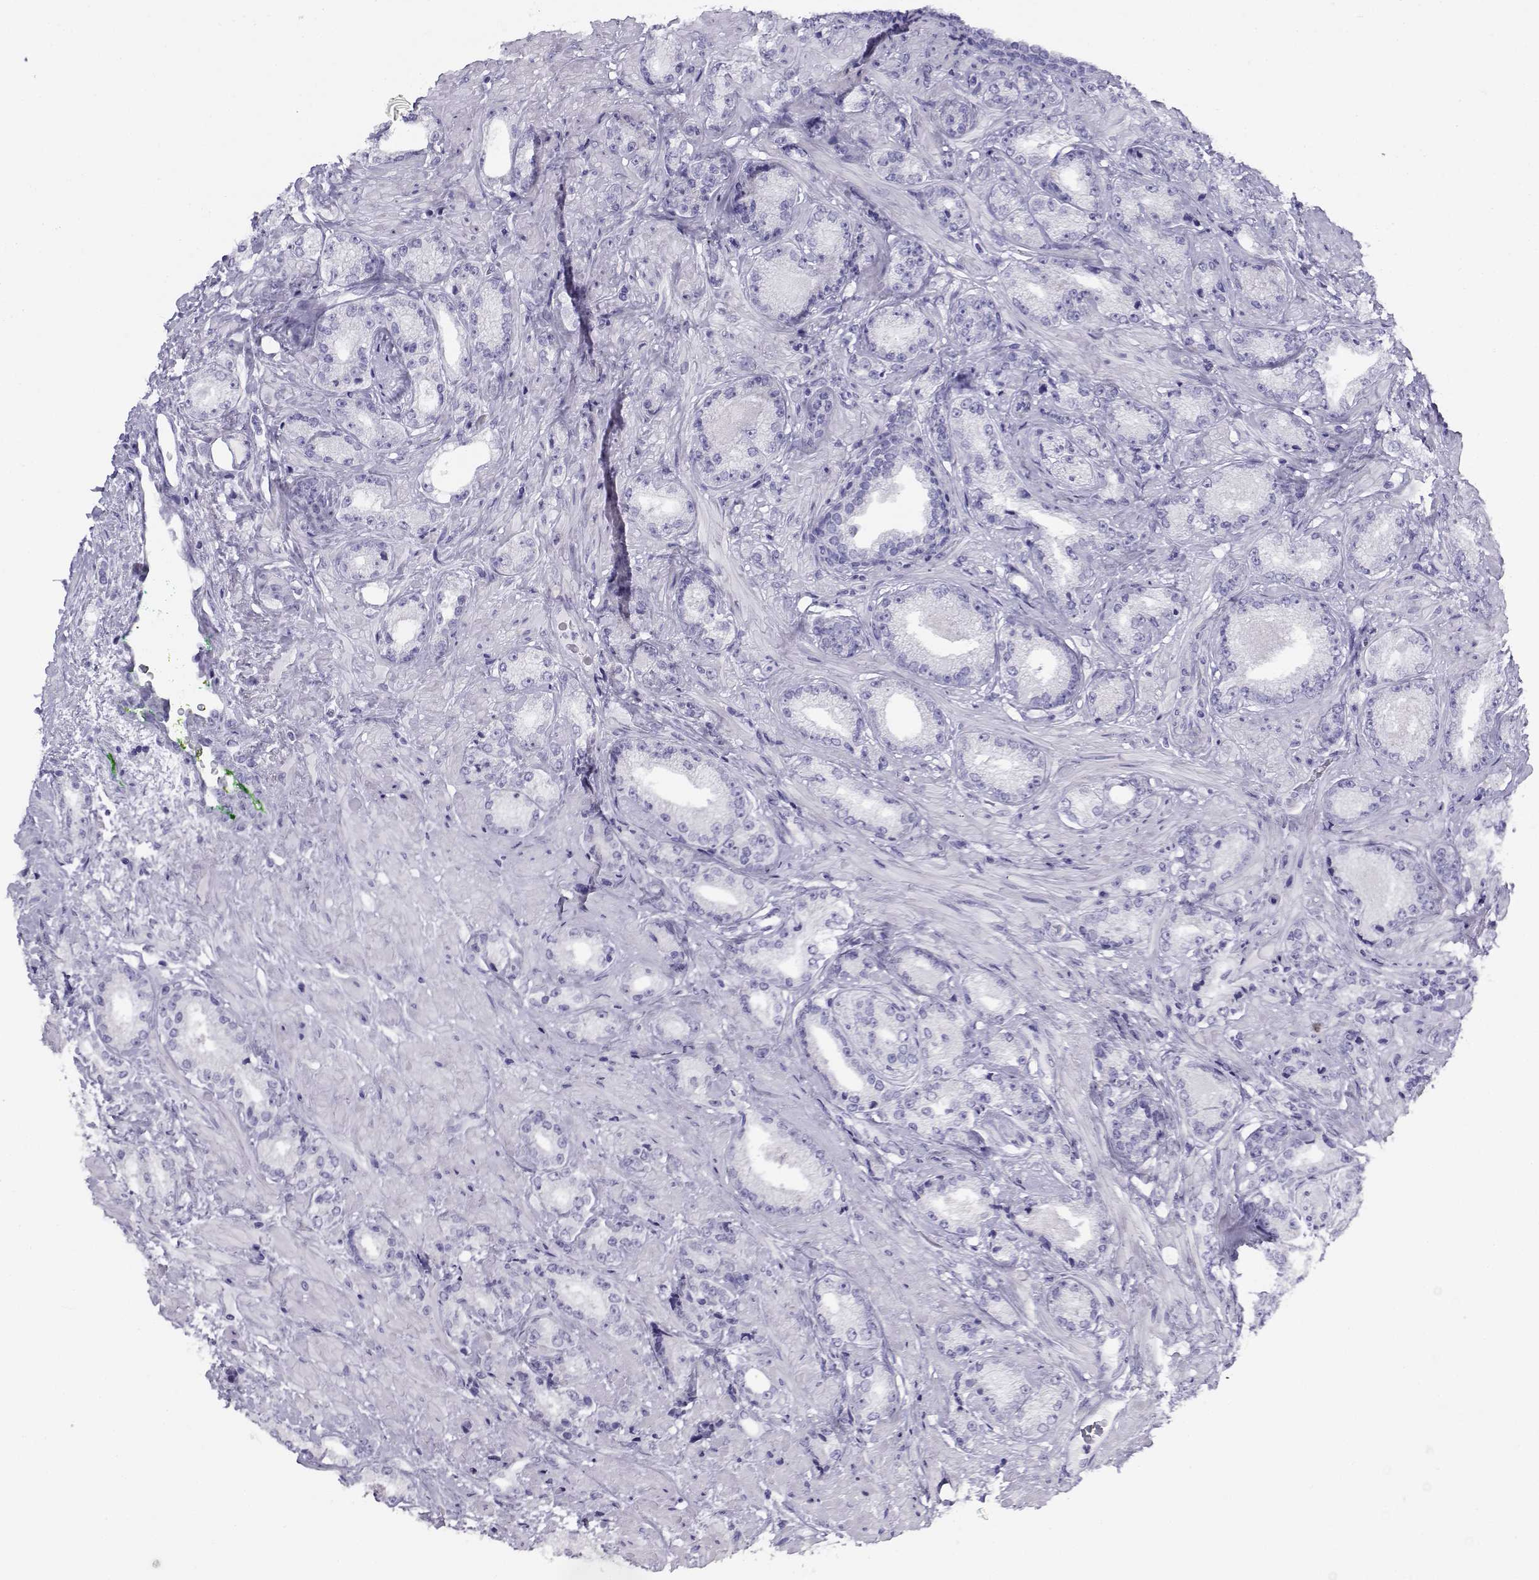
{"staining": {"intensity": "negative", "quantity": "none", "location": "none"}, "tissue": "prostate cancer", "cell_type": "Tumor cells", "image_type": "cancer", "snomed": [{"axis": "morphology", "description": "Adenocarcinoma, Low grade"}, {"axis": "topography", "description": "Prostate"}], "caption": "Immunohistochemistry (IHC) micrograph of adenocarcinoma (low-grade) (prostate) stained for a protein (brown), which demonstrates no expression in tumor cells.", "gene": "CABS1", "patient": {"sex": "male", "age": 68}}